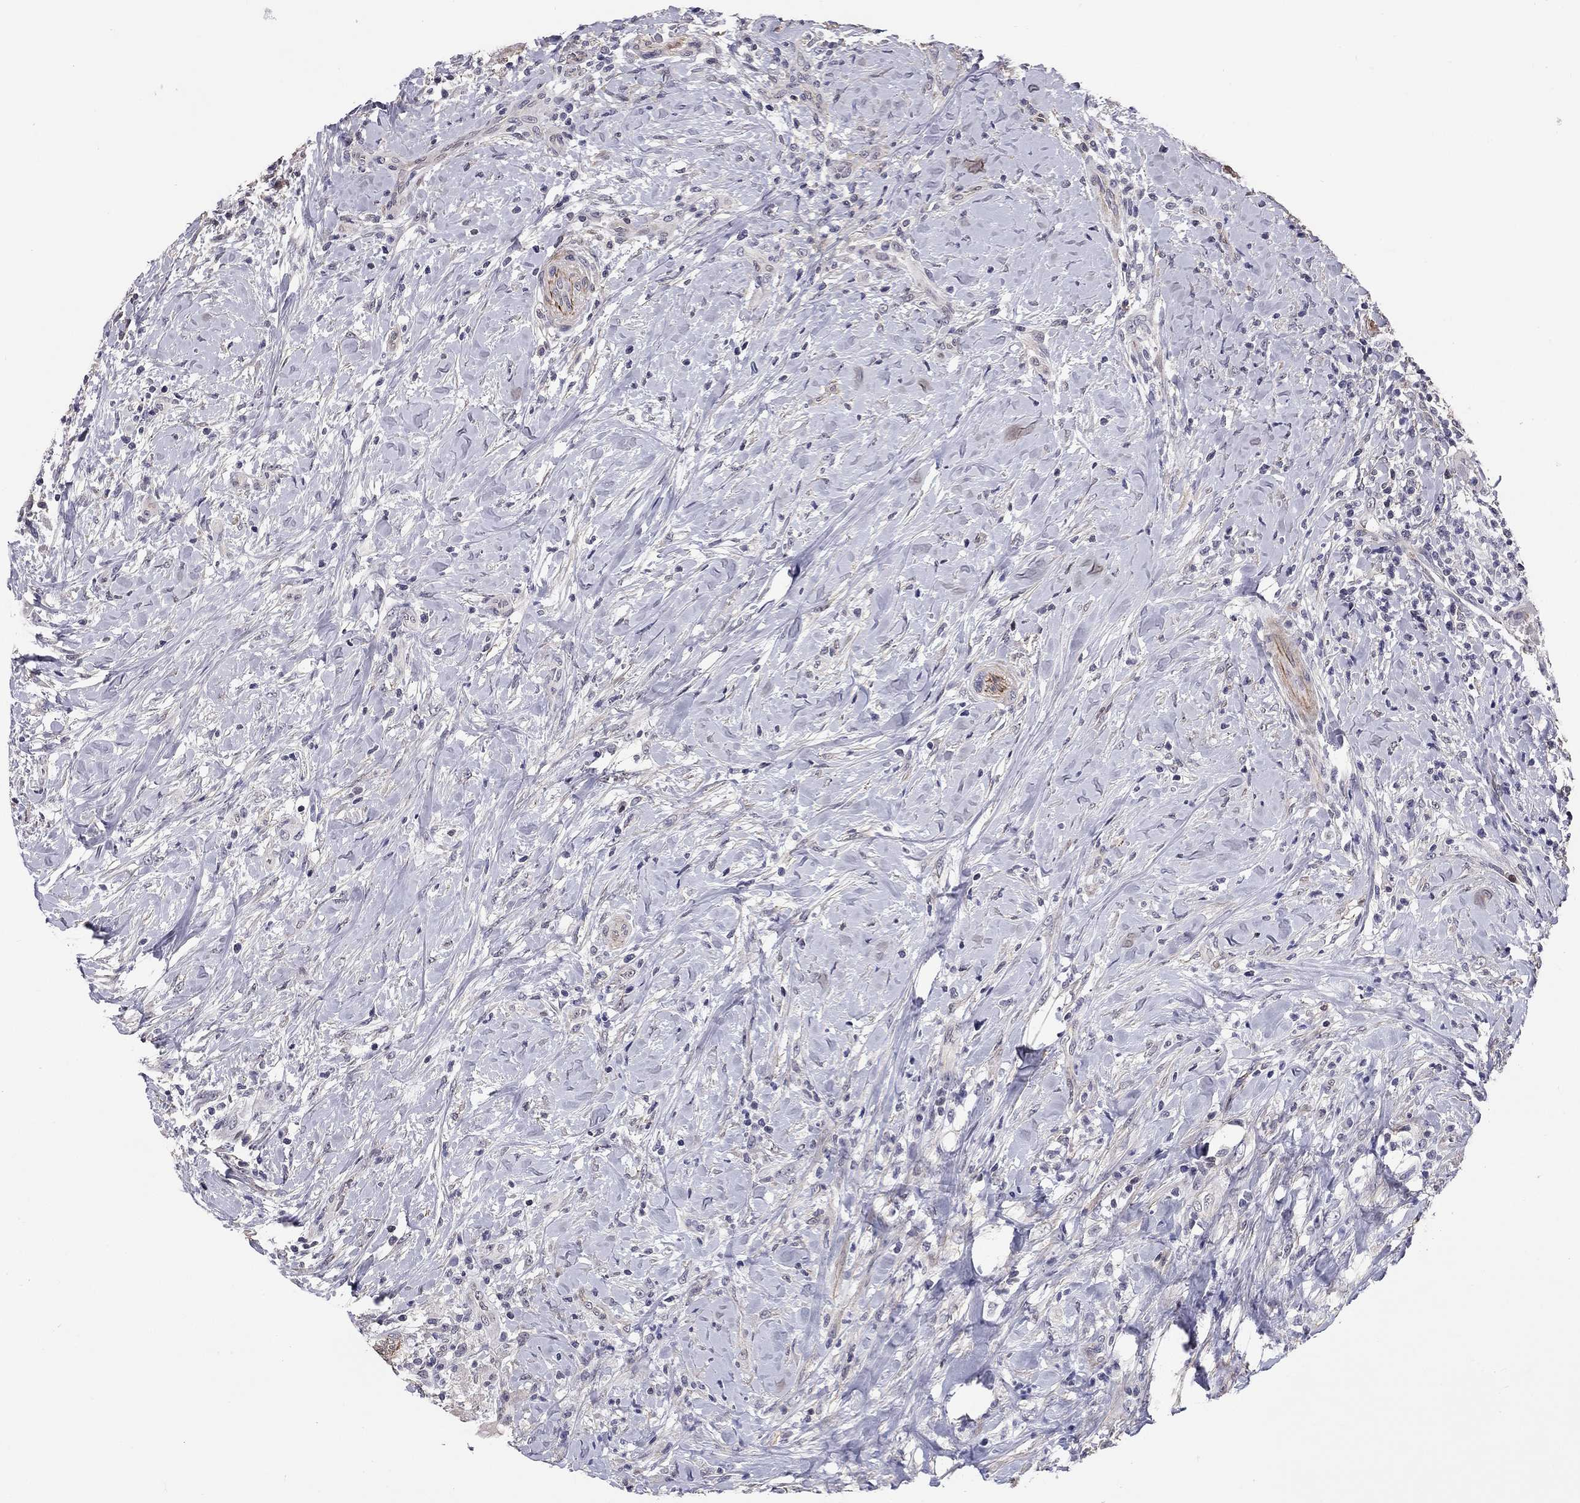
{"staining": {"intensity": "negative", "quantity": "none", "location": "none"}, "tissue": "head and neck cancer", "cell_type": "Tumor cells", "image_type": "cancer", "snomed": [{"axis": "morphology", "description": "Squamous cell carcinoma, NOS"}, {"axis": "topography", "description": "Head-Neck"}], "caption": "DAB immunohistochemical staining of human squamous cell carcinoma (head and neck) reveals no significant expression in tumor cells.", "gene": "GJB4", "patient": {"sex": "male", "age": 69}}